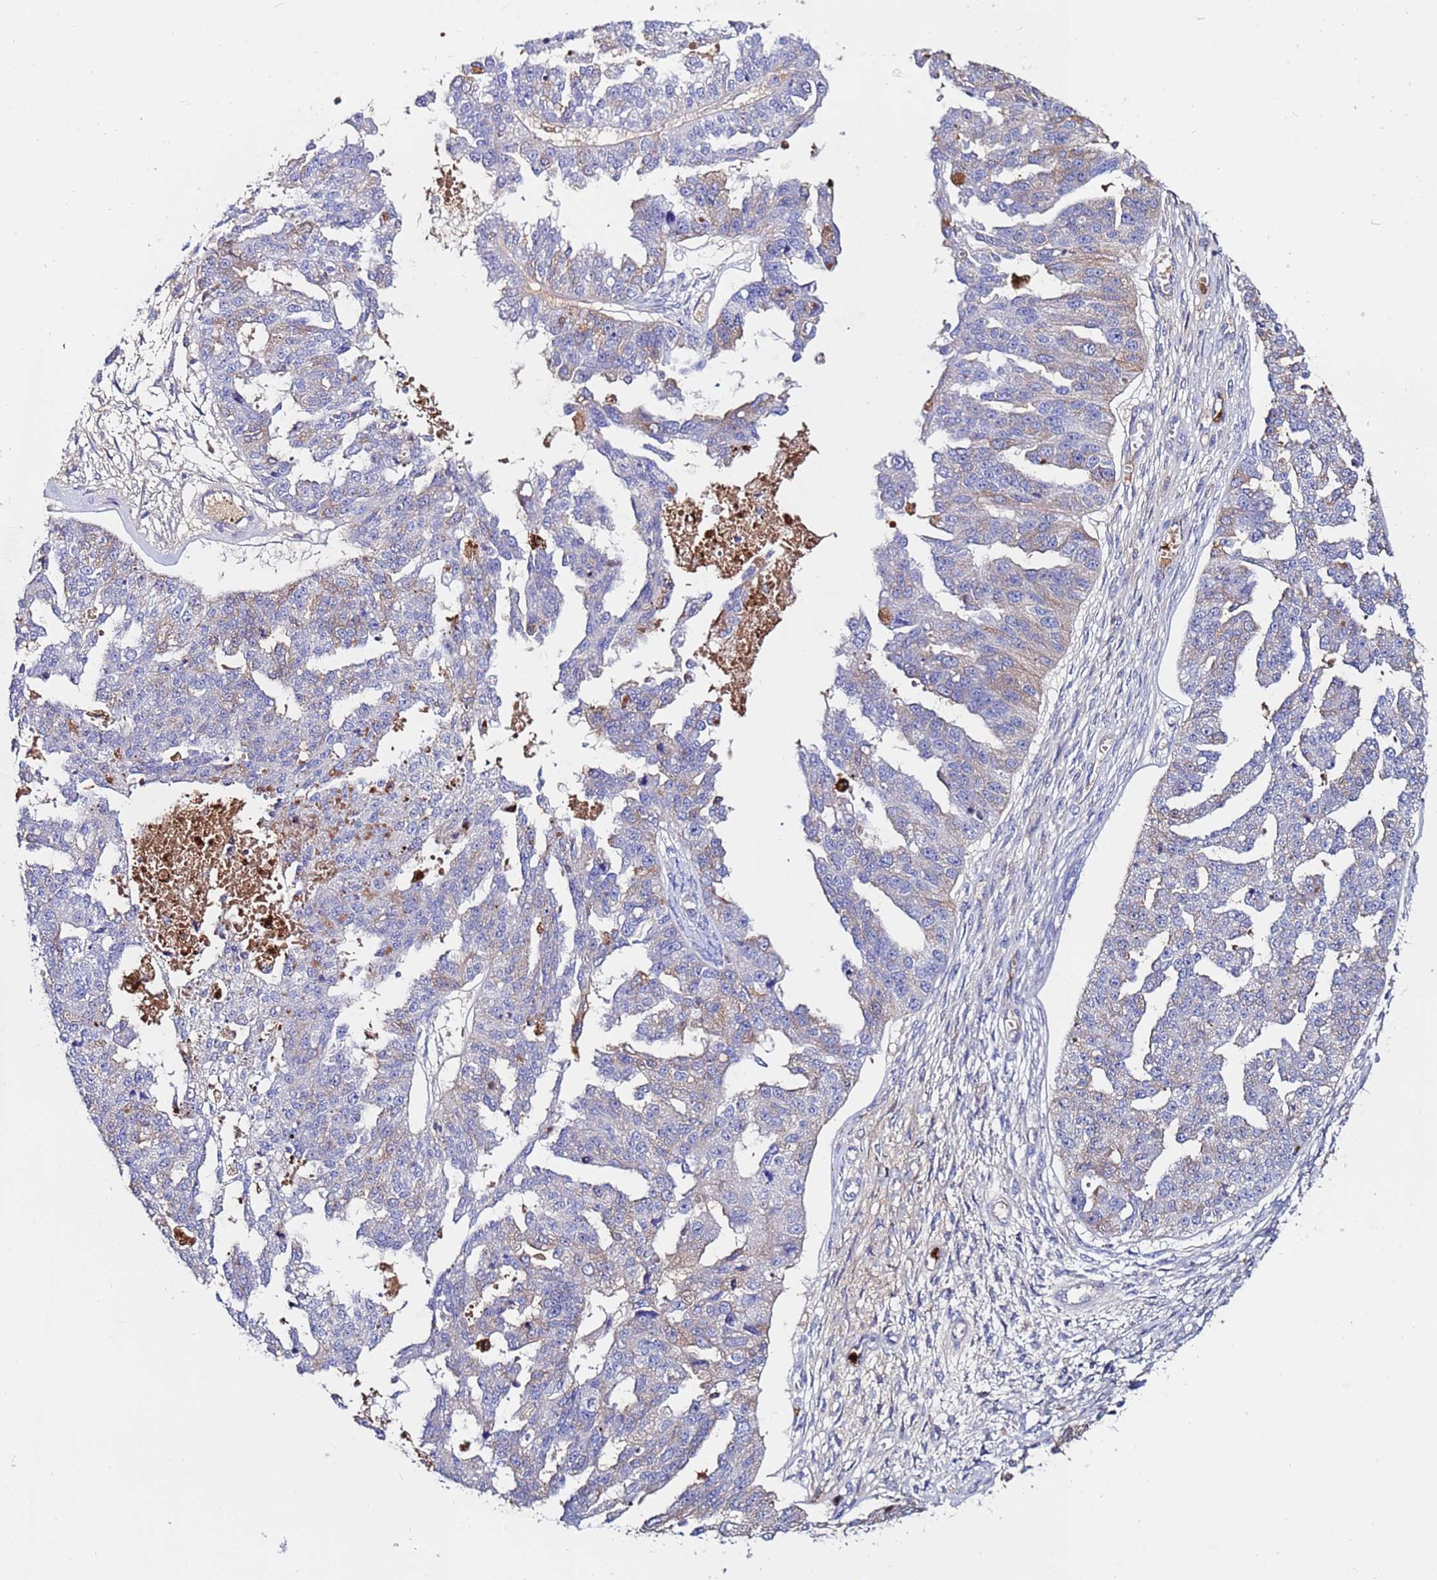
{"staining": {"intensity": "weak", "quantity": "<25%", "location": "cytoplasmic/membranous"}, "tissue": "ovarian cancer", "cell_type": "Tumor cells", "image_type": "cancer", "snomed": [{"axis": "morphology", "description": "Cystadenocarcinoma, serous, NOS"}, {"axis": "topography", "description": "Ovary"}], "caption": "Photomicrograph shows no protein expression in tumor cells of ovarian cancer tissue.", "gene": "TUBAL3", "patient": {"sex": "female", "age": 58}}